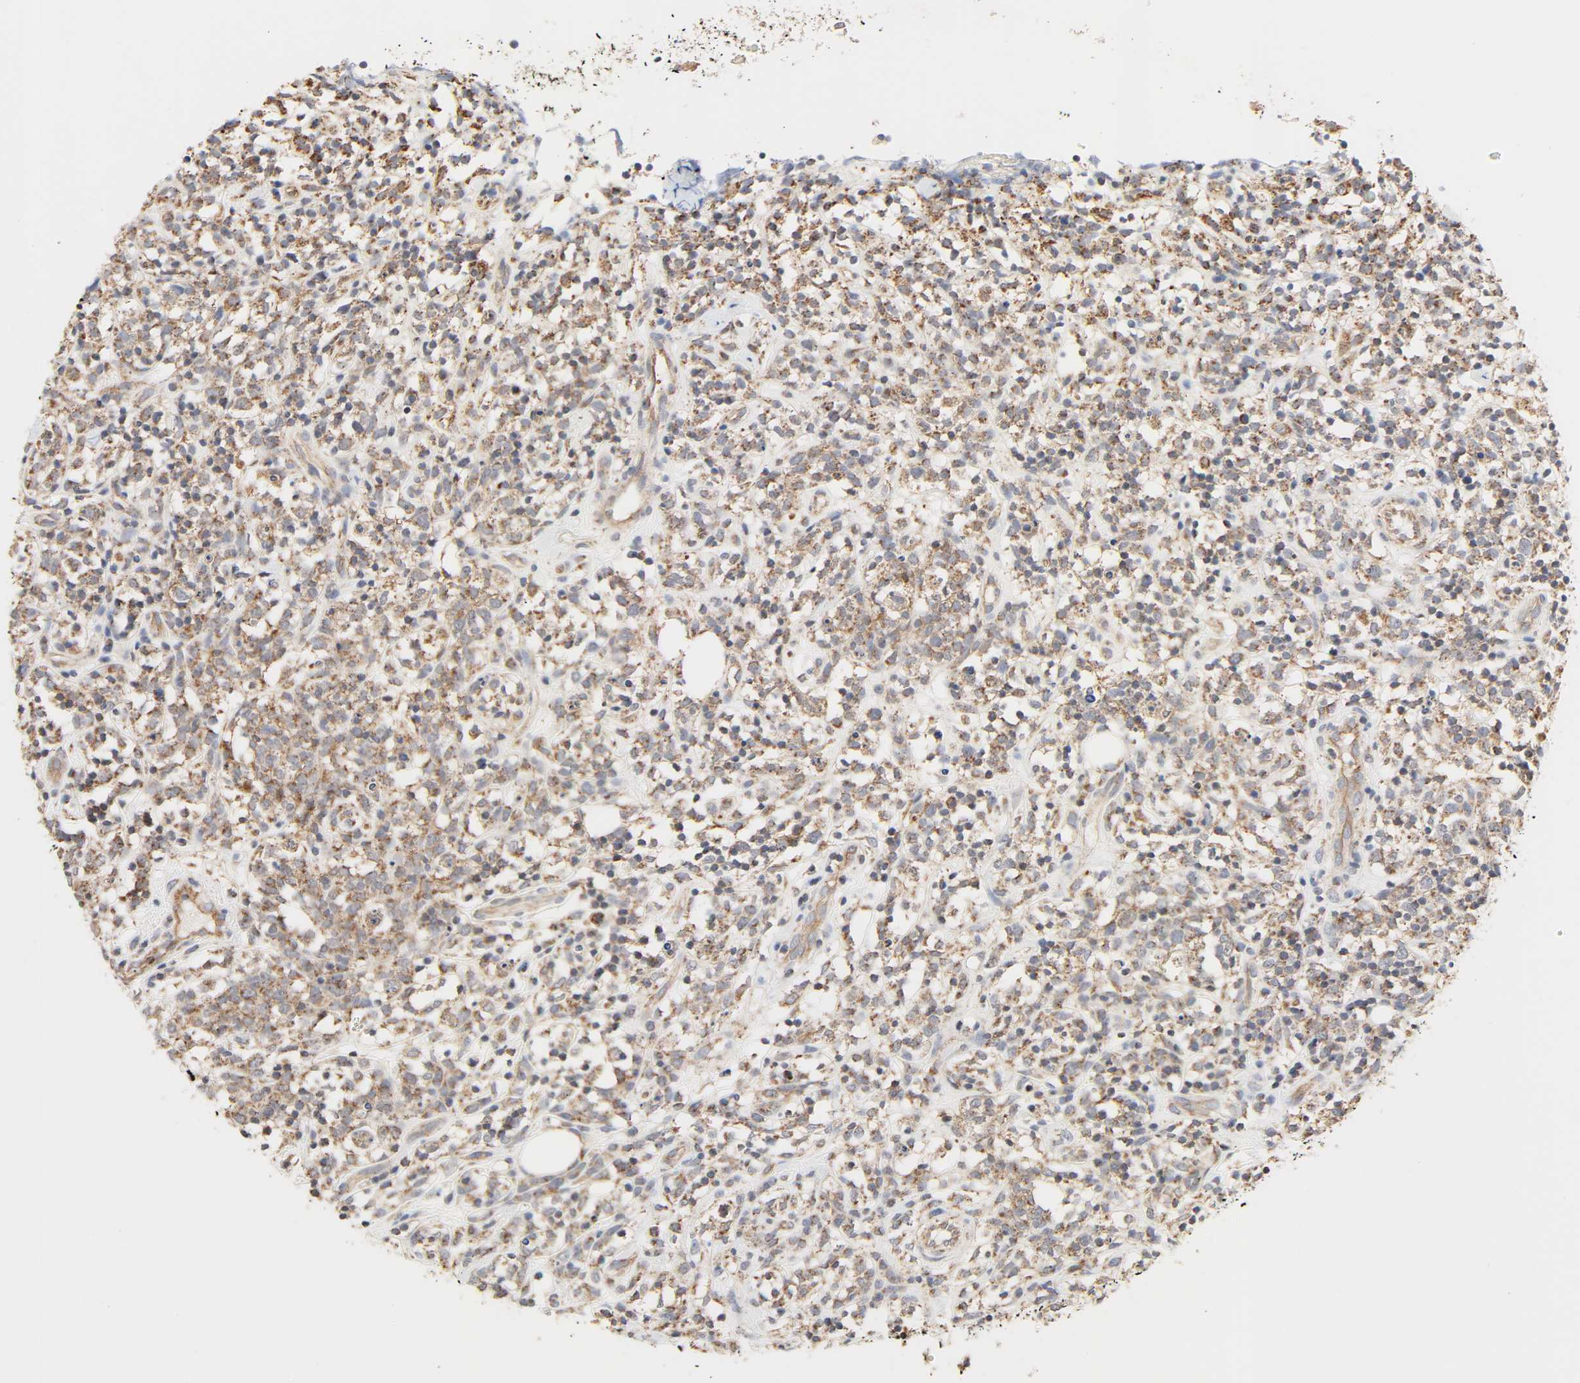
{"staining": {"intensity": "moderate", "quantity": ">75%", "location": "cytoplasmic/membranous"}, "tissue": "lymphoma", "cell_type": "Tumor cells", "image_type": "cancer", "snomed": [{"axis": "morphology", "description": "Malignant lymphoma, non-Hodgkin's type, High grade"}, {"axis": "topography", "description": "Lymph node"}], "caption": "Human lymphoma stained with a protein marker demonstrates moderate staining in tumor cells.", "gene": "ZMAT5", "patient": {"sex": "female", "age": 73}}